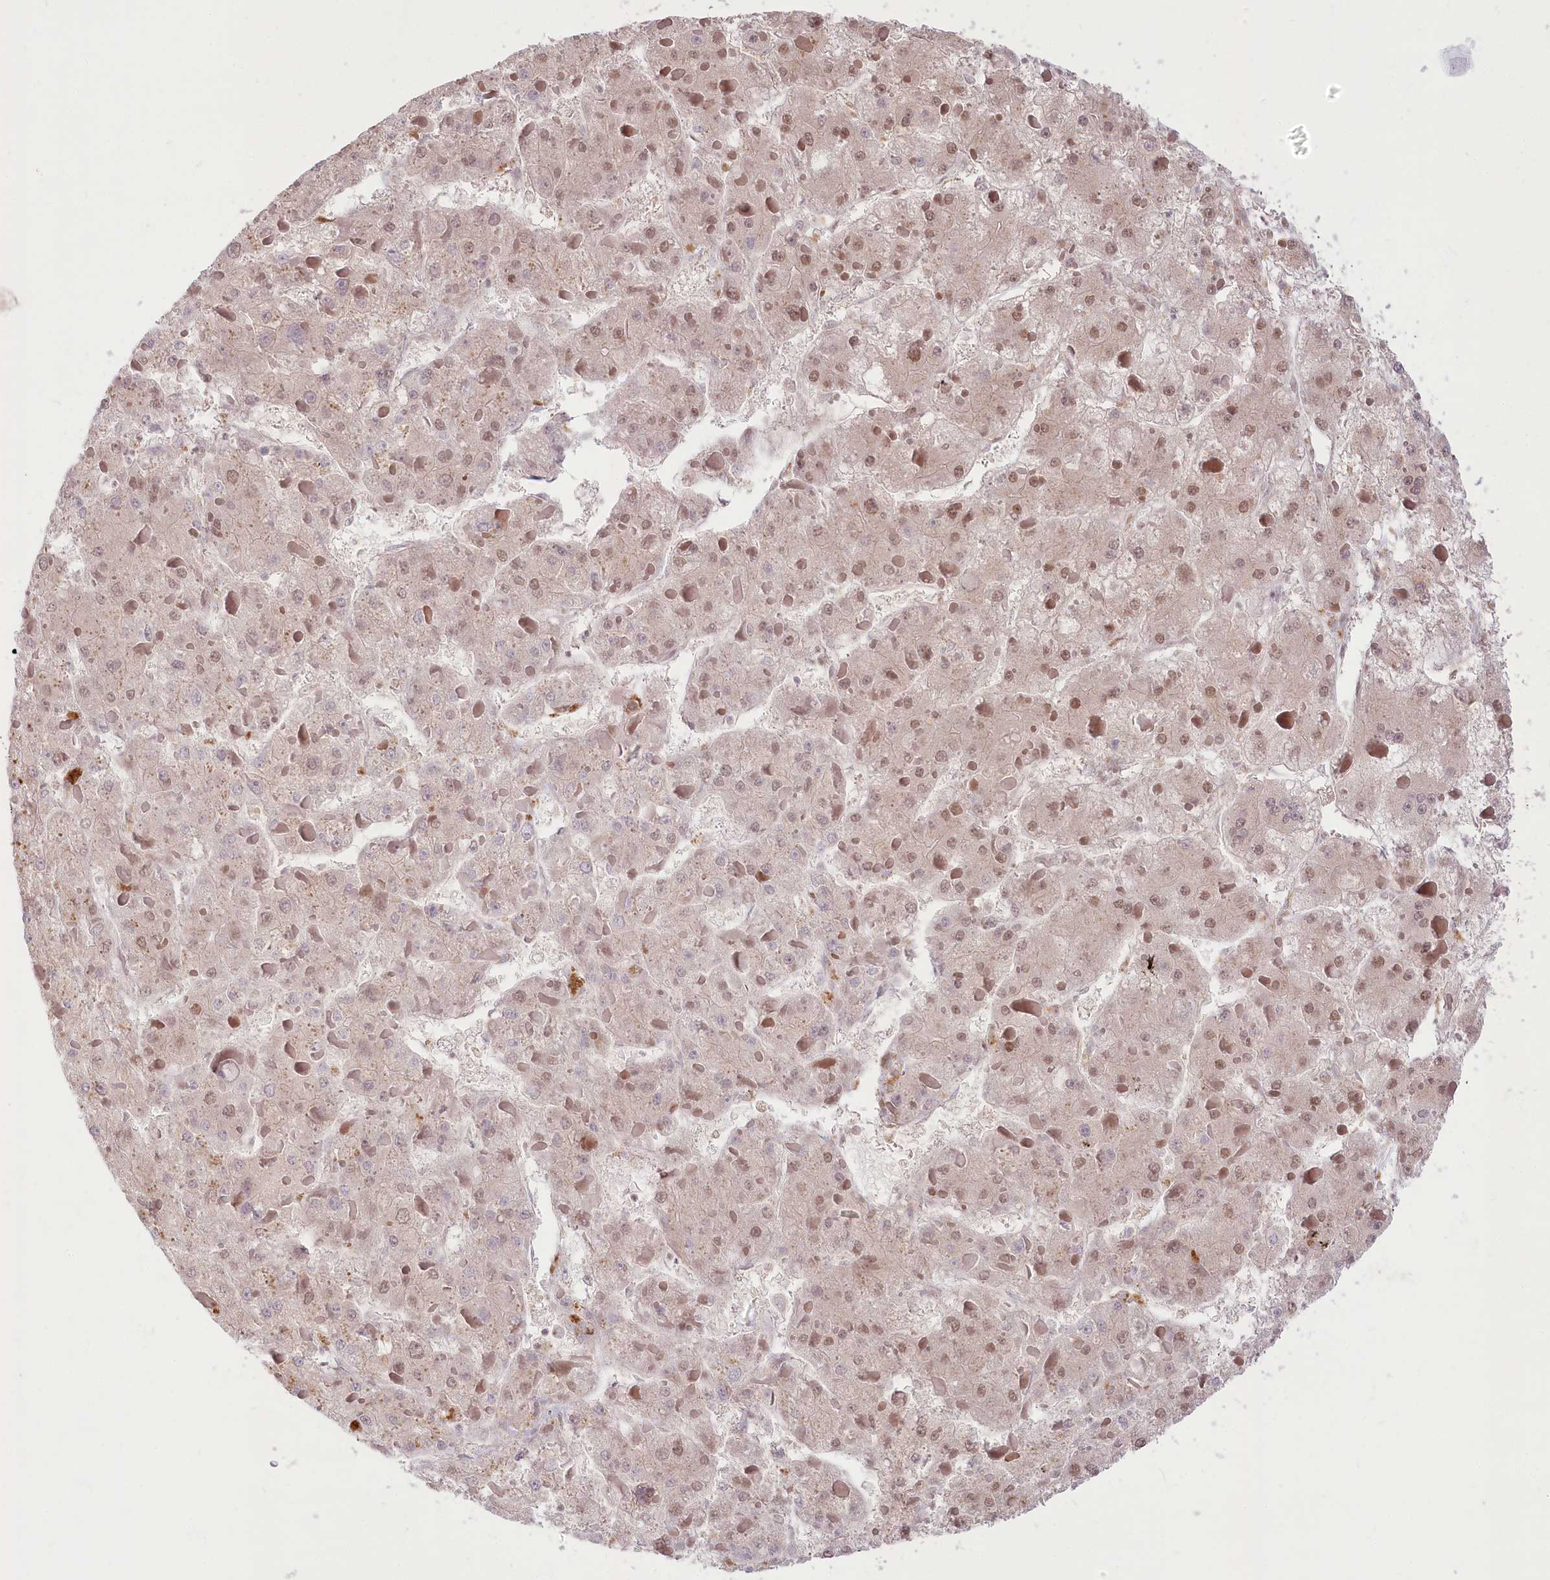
{"staining": {"intensity": "moderate", "quantity": "25%-75%", "location": "nuclear"}, "tissue": "liver cancer", "cell_type": "Tumor cells", "image_type": "cancer", "snomed": [{"axis": "morphology", "description": "Carcinoma, Hepatocellular, NOS"}, {"axis": "topography", "description": "Liver"}], "caption": "Hepatocellular carcinoma (liver) tissue exhibits moderate nuclear expression in approximately 25%-75% of tumor cells, visualized by immunohistochemistry.", "gene": "PYURF", "patient": {"sex": "female", "age": 73}}